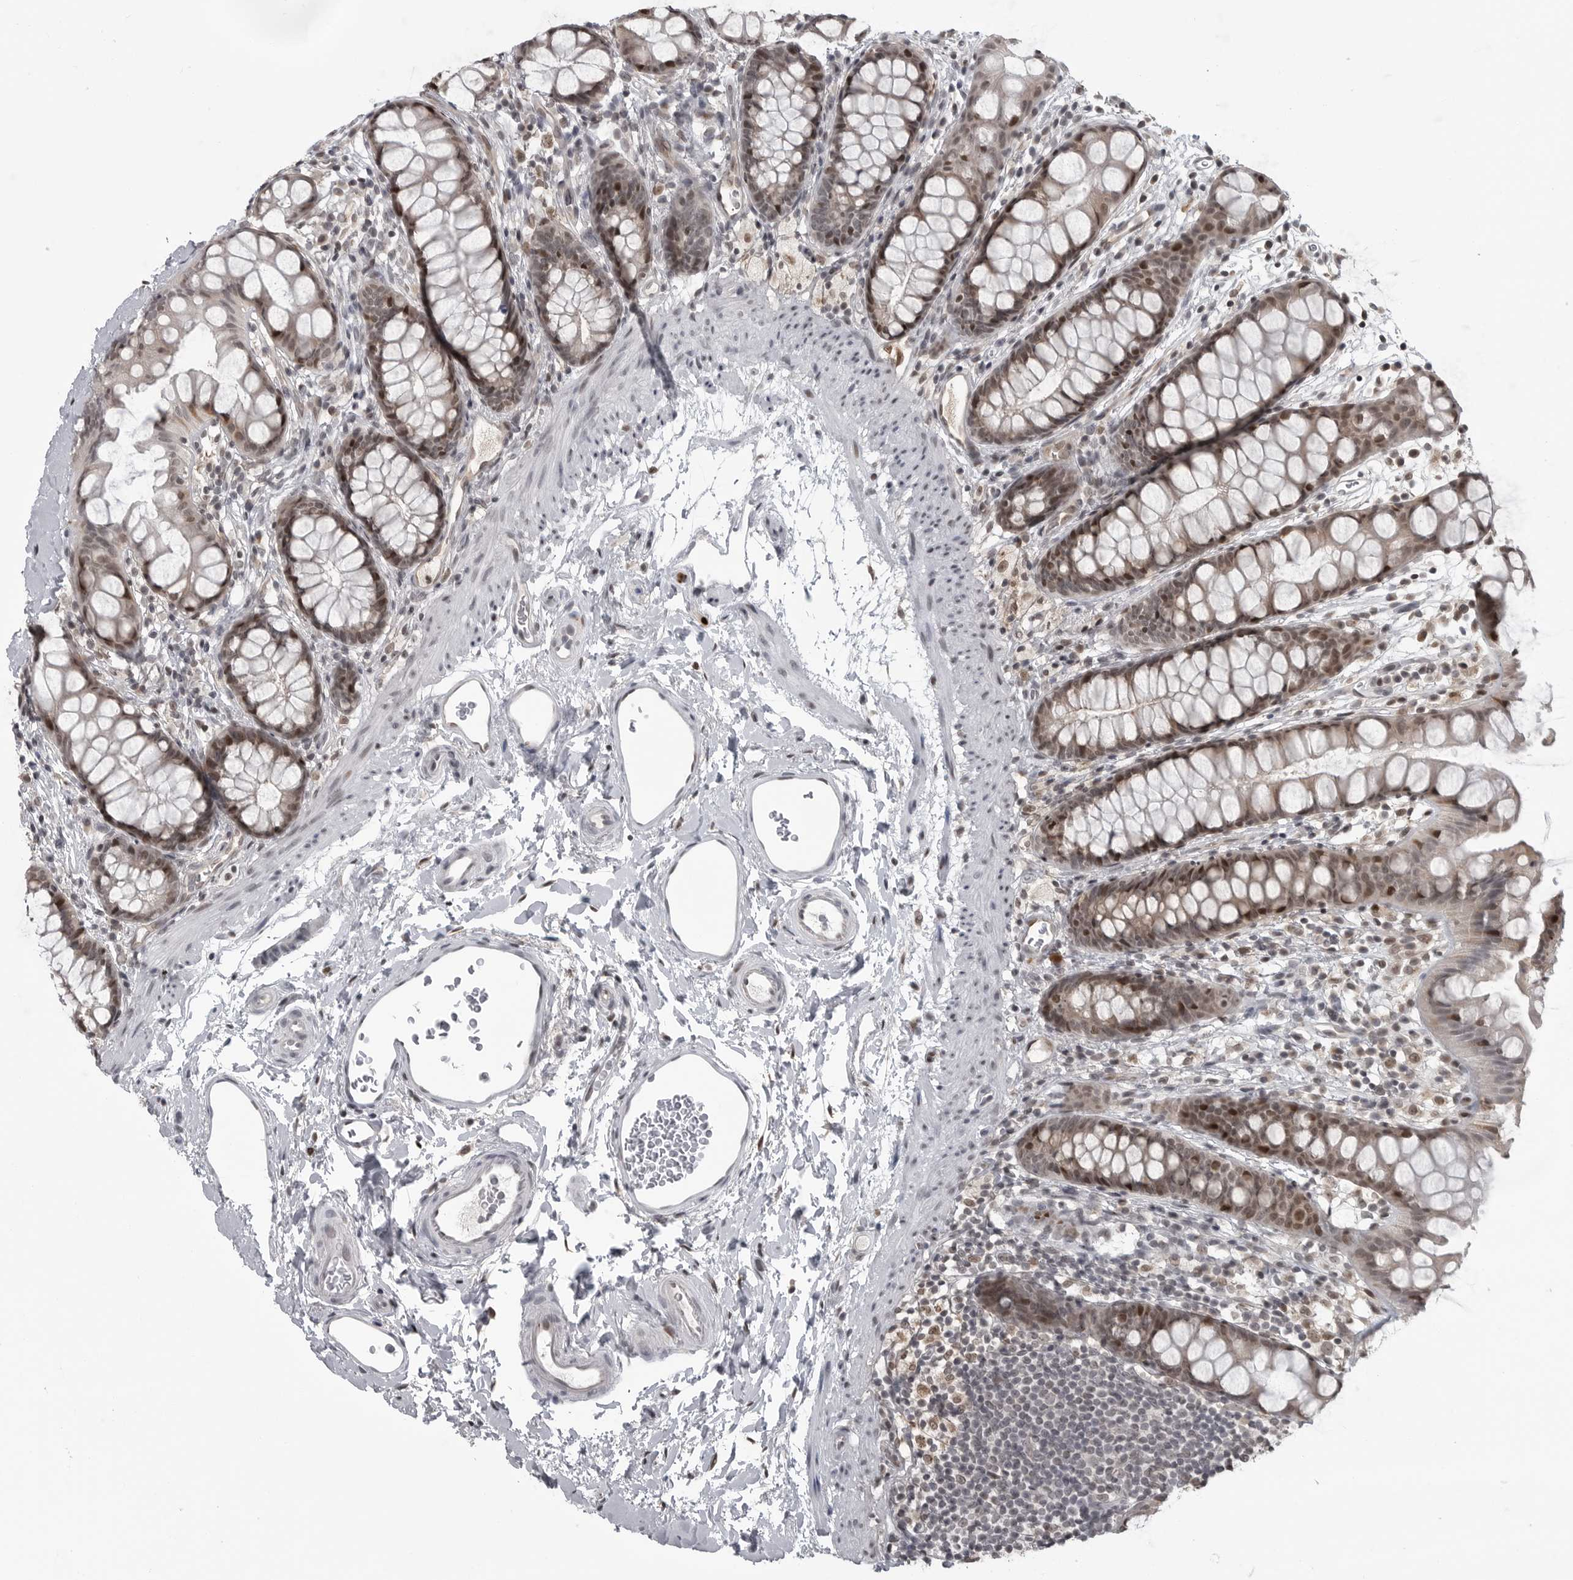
{"staining": {"intensity": "strong", "quantity": "25%-75%", "location": "nuclear"}, "tissue": "rectum", "cell_type": "Glandular cells", "image_type": "normal", "snomed": [{"axis": "morphology", "description": "Normal tissue, NOS"}, {"axis": "topography", "description": "Rectum"}], "caption": "Protein positivity by IHC reveals strong nuclear positivity in about 25%-75% of glandular cells in benign rectum. (DAB (3,3'-diaminobenzidine) IHC with brightfield microscopy, high magnification).", "gene": "C8orf58", "patient": {"sex": "female", "age": 65}}